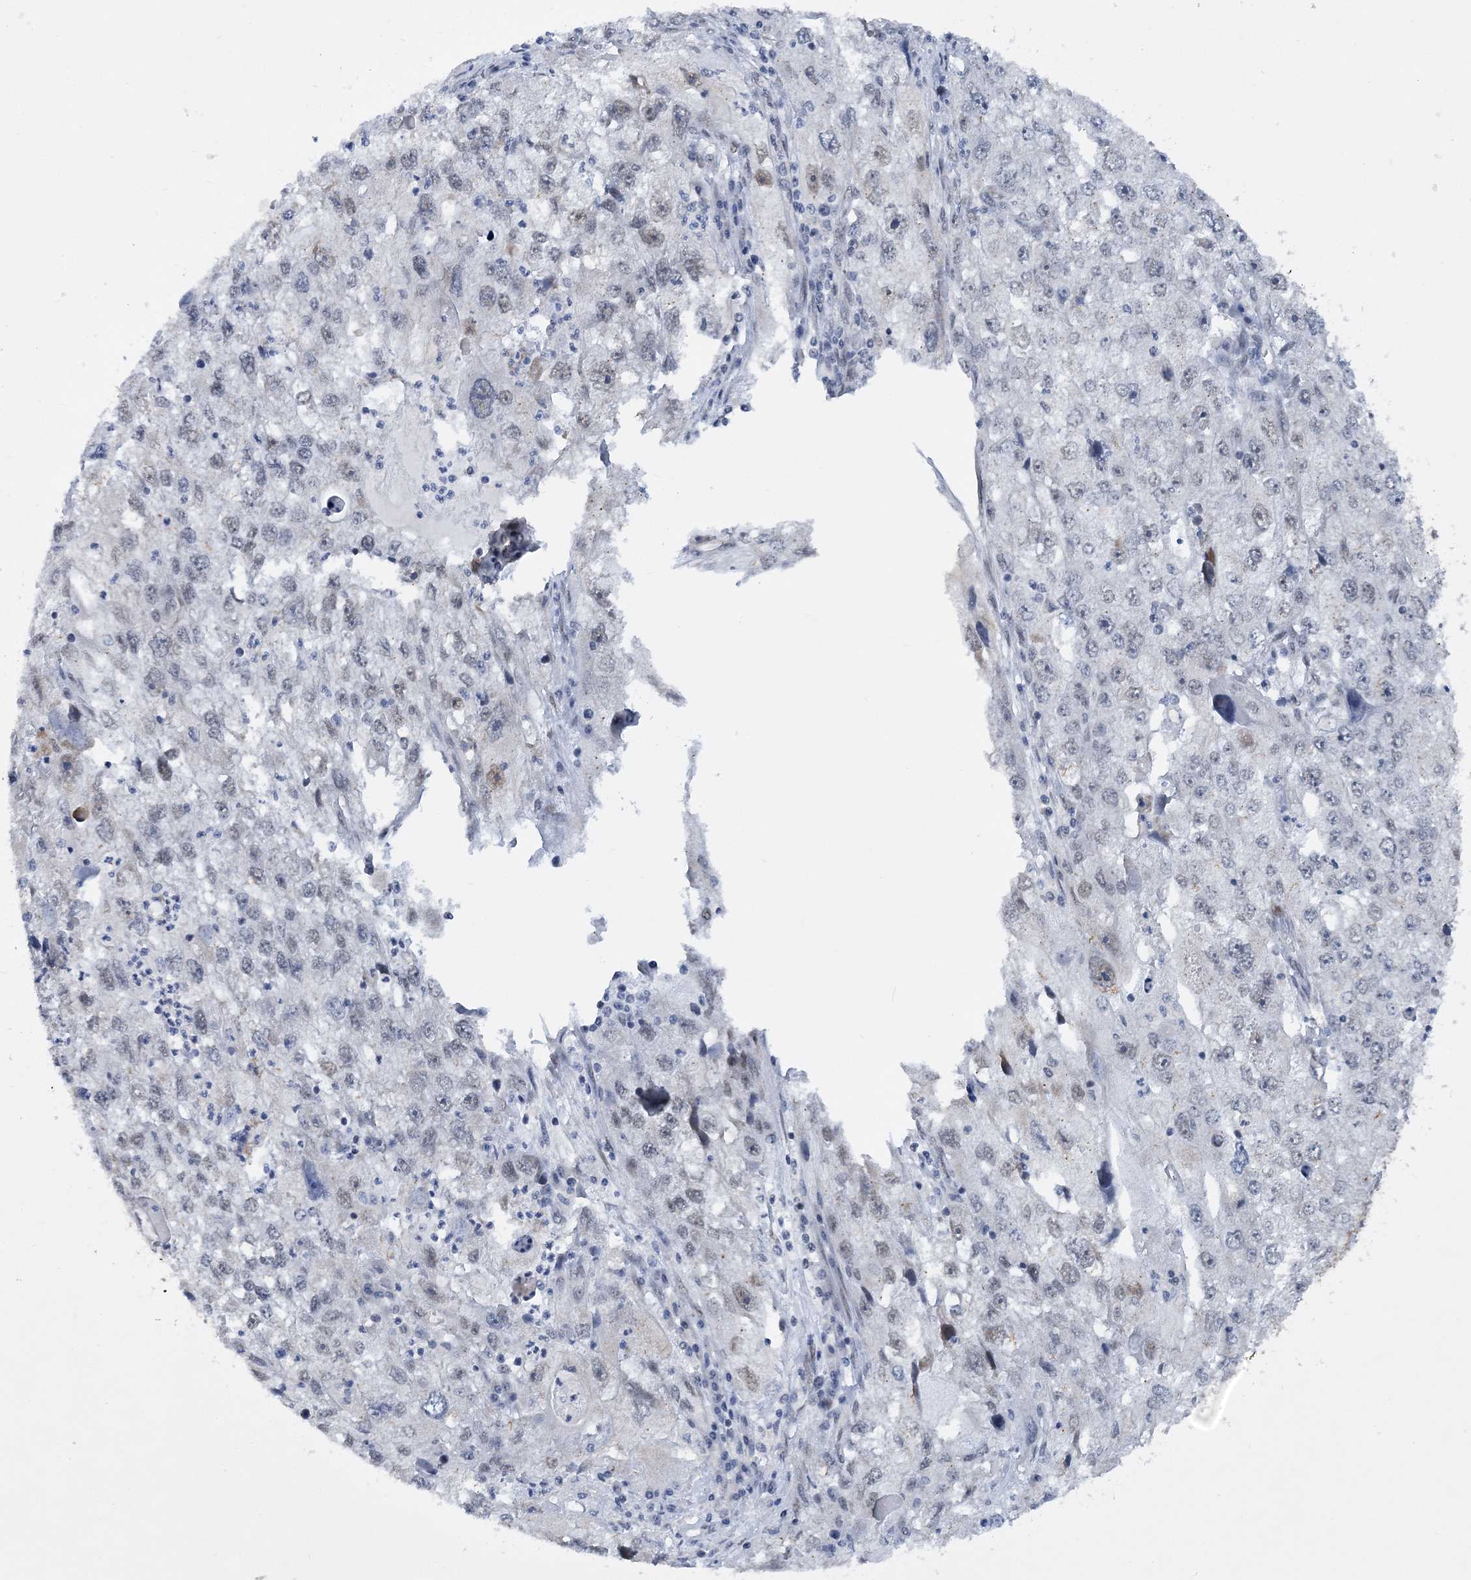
{"staining": {"intensity": "negative", "quantity": "none", "location": "none"}, "tissue": "endometrial cancer", "cell_type": "Tumor cells", "image_type": "cancer", "snomed": [{"axis": "morphology", "description": "Adenocarcinoma, NOS"}, {"axis": "topography", "description": "Endometrium"}], "caption": "Histopathology image shows no protein staining in tumor cells of endometrial adenocarcinoma tissue.", "gene": "WAC", "patient": {"sex": "female", "age": 49}}